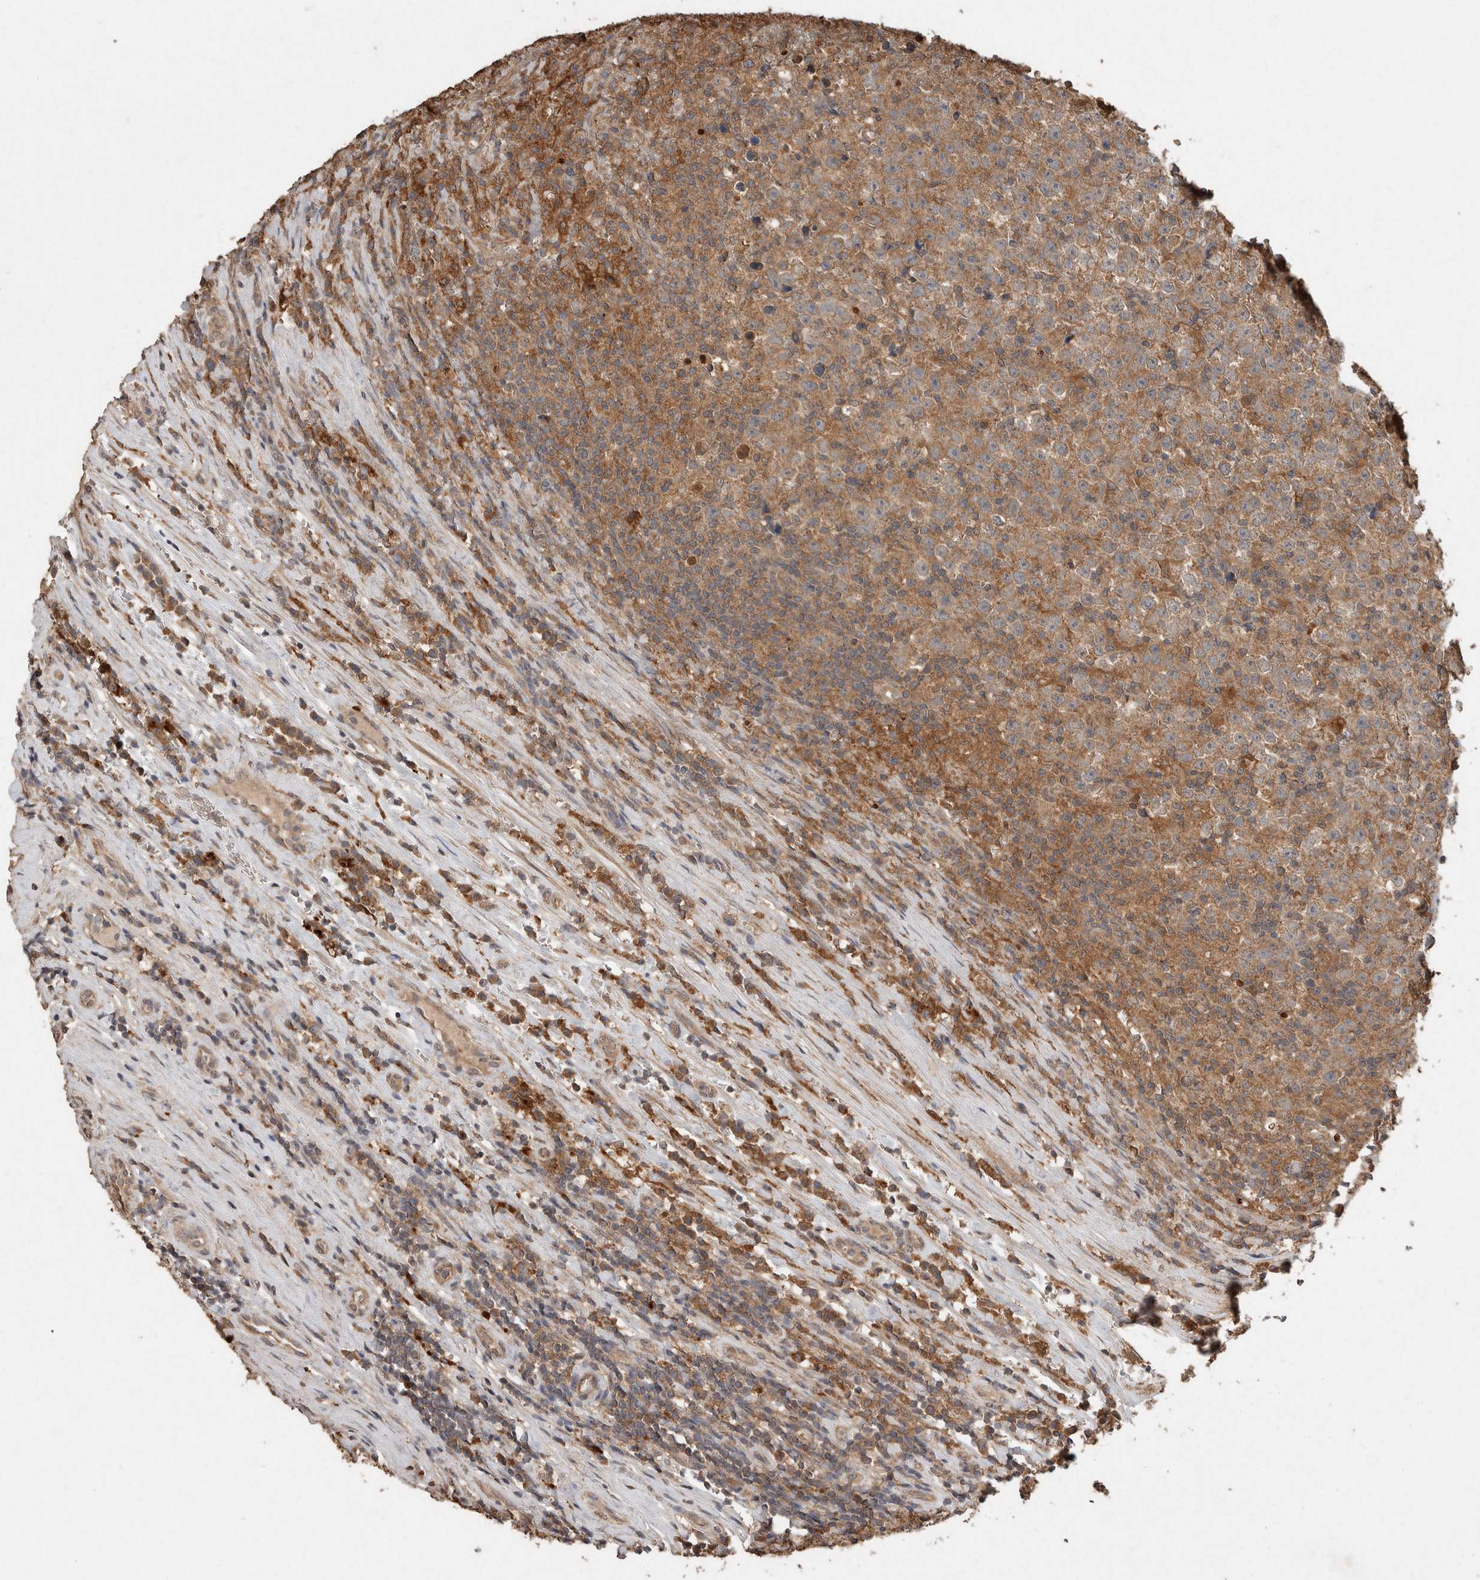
{"staining": {"intensity": "moderate", "quantity": ">75%", "location": "cytoplasmic/membranous"}, "tissue": "testis cancer", "cell_type": "Tumor cells", "image_type": "cancer", "snomed": [{"axis": "morphology", "description": "Seminoma, NOS"}, {"axis": "topography", "description": "Testis"}], "caption": "Human testis seminoma stained with a brown dye reveals moderate cytoplasmic/membranous positive expression in approximately >75% of tumor cells.", "gene": "KCNJ5", "patient": {"sex": "male", "age": 43}}